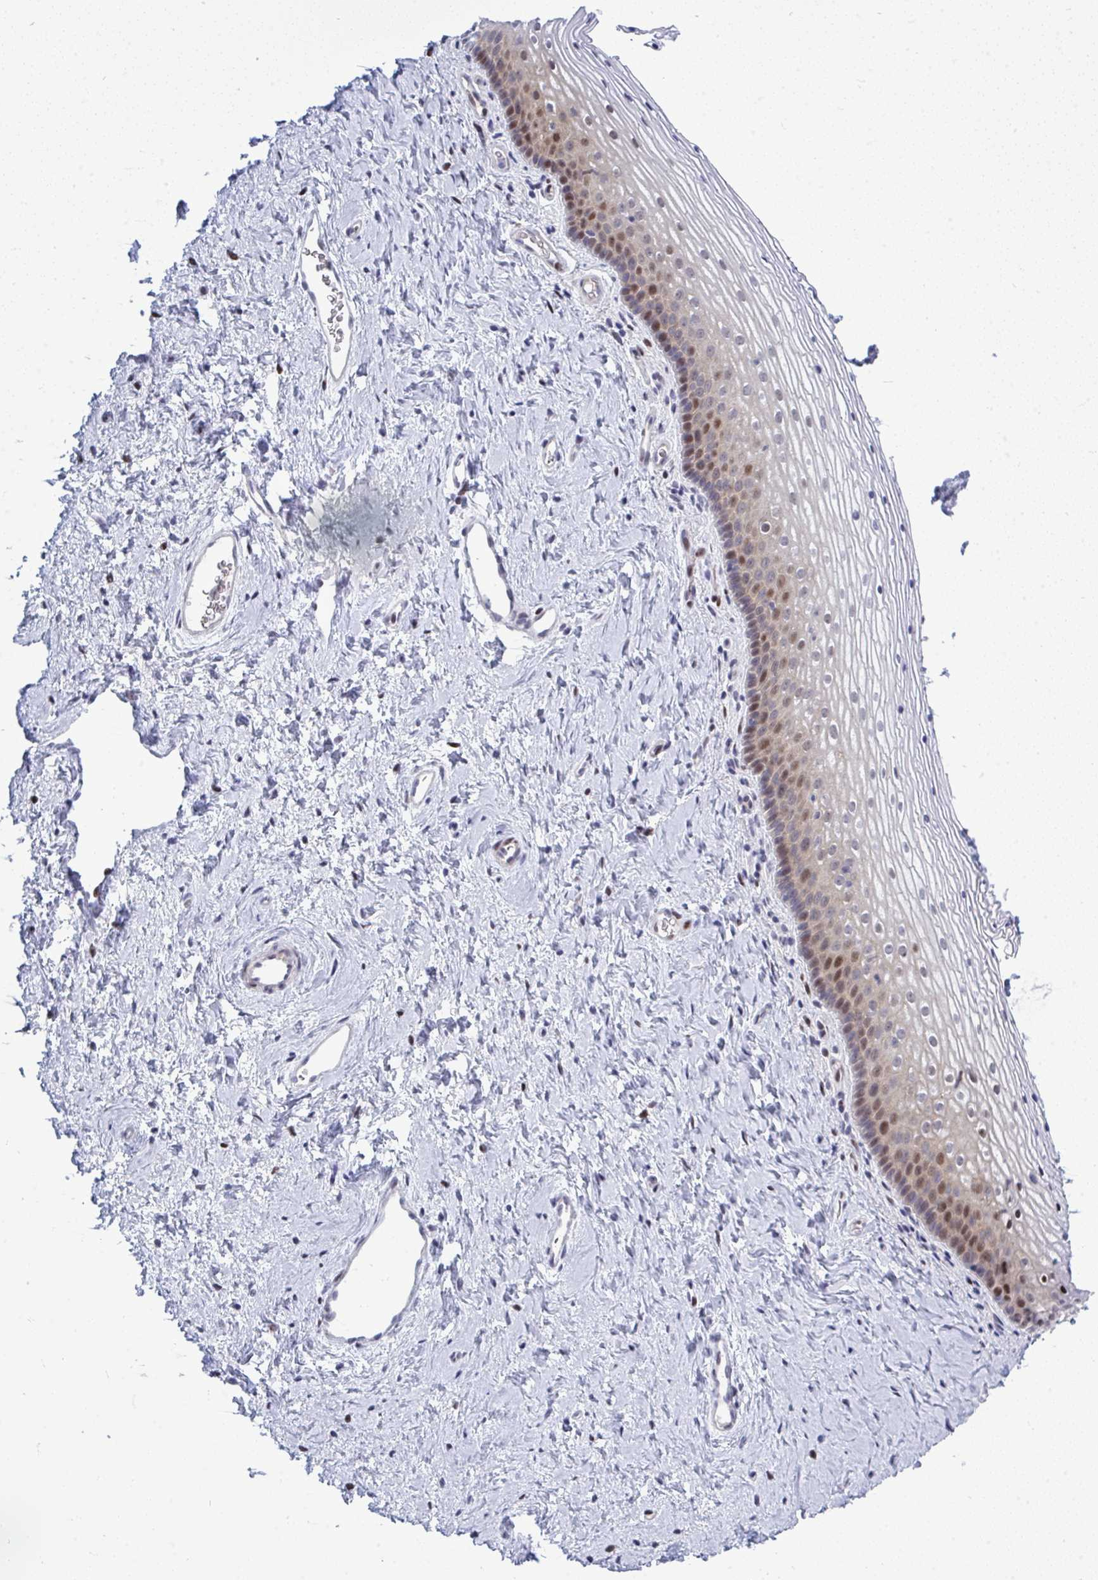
{"staining": {"intensity": "strong", "quantity": "25%-75%", "location": "nuclear"}, "tissue": "vagina", "cell_type": "Squamous epithelial cells", "image_type": "normal", "snomed": [{"axis": "morphology", "description": "Normal tissue, NOS"}, {"axis": "morphology", "description": "Squamous cell carcinoma, NOS"}, {"axis": "topography", "description": "Vagina"}, {"axis": "topography", "description": "Cervix"}], "caption": "There is high levels of strong nuclear staining in squamous epithelial cells of normal vagina, as demonstrated by immunohistochemical staining (brown color).", "gene": "TAB1", "patient": {"sex": "female", "age": 45}}